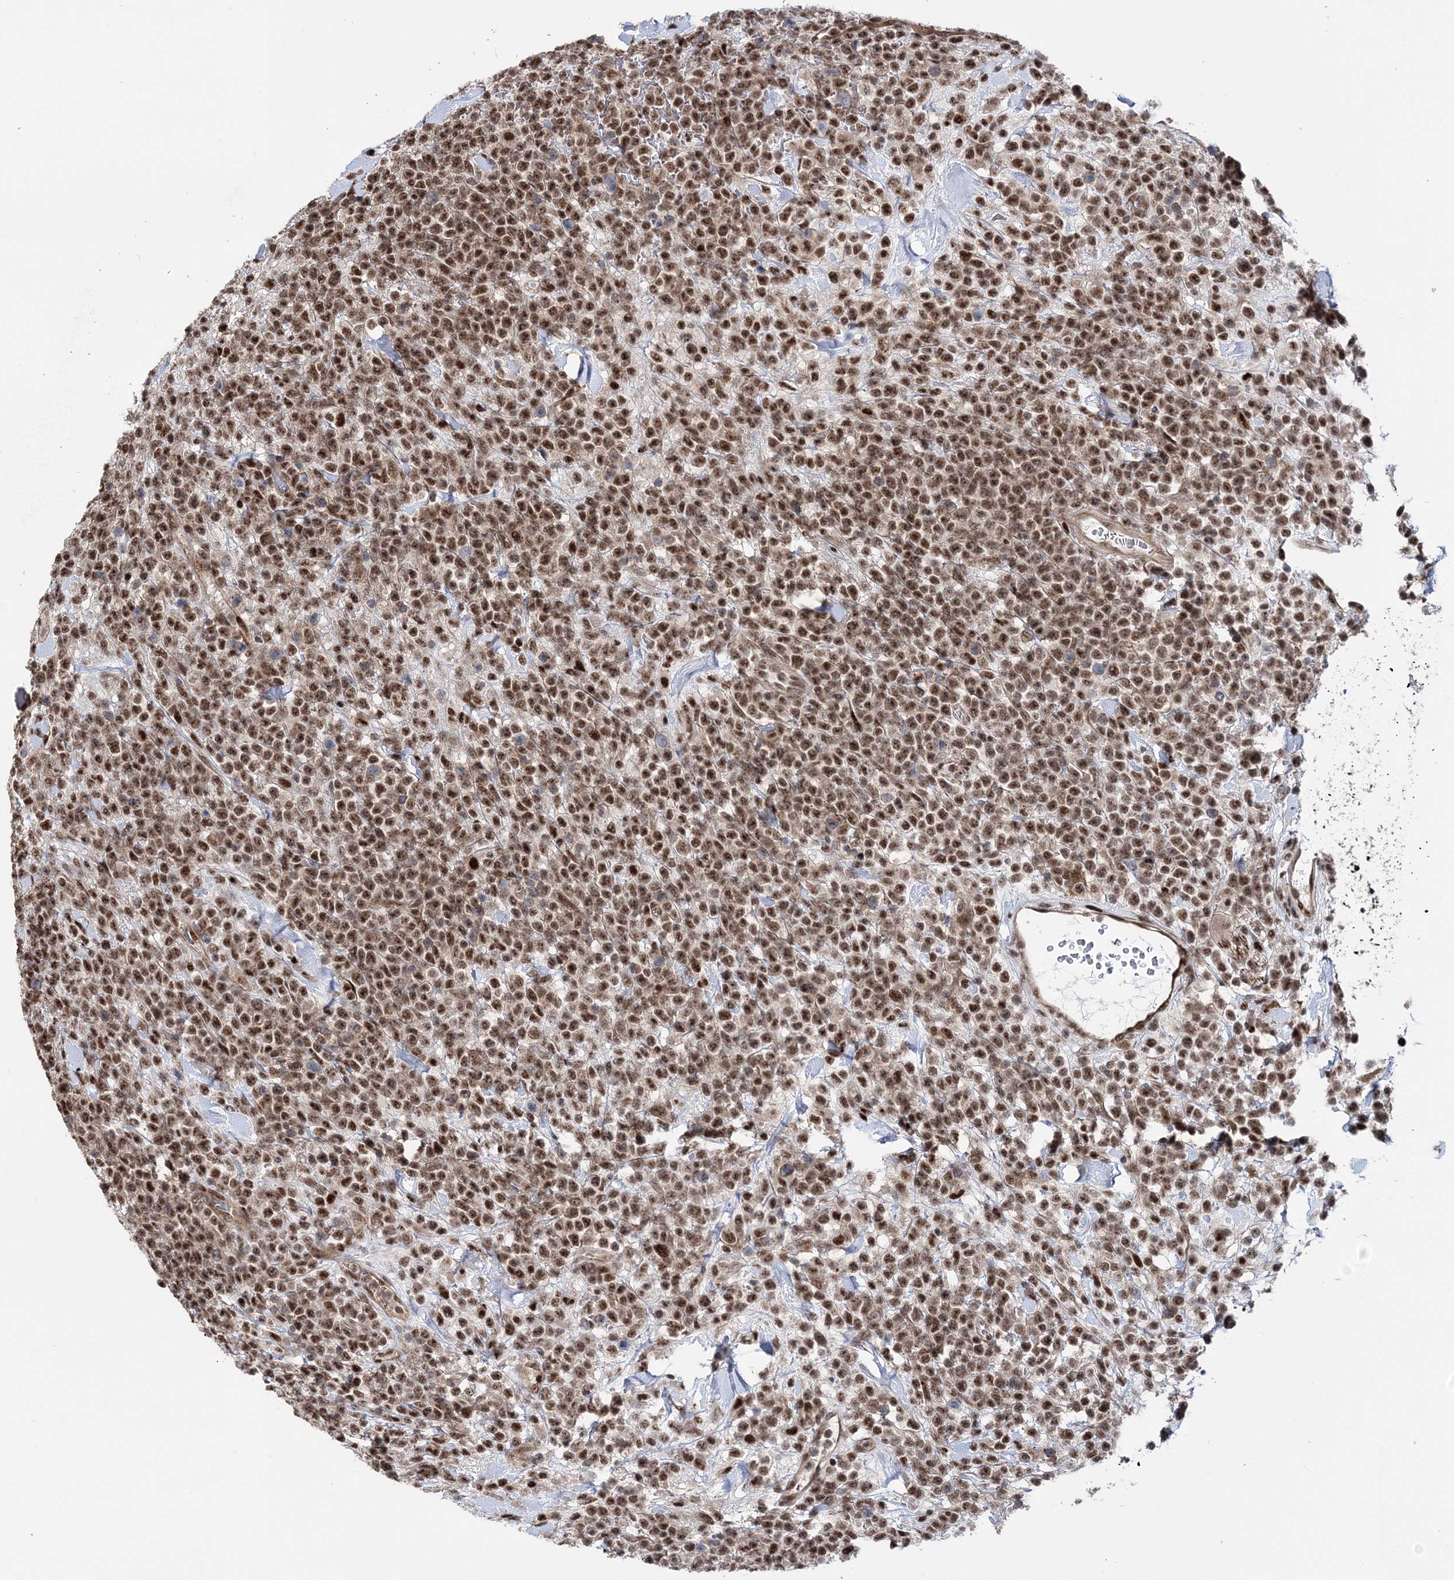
{"staining": {"intensity": "moderate", "quantity": ">75%", "location": "nuclear"}, "tissue": "lymphoma", "cell_type": "Tumor cells", "image_type": "cancer", "snomed": [{"axis": "morphology", "description": "Malignant lymphoma, non-Hodgkin's type, High grade"}, {"axis": "topography", "description": "Colon"}], "caption": "Brown immunohistochemical staining in human lymphoma exhibits moderate nuclear expression in approximately >75% of tumor cells. (Brightfield microscopy of DAB IHC at high magnification).", "gene": "TATDN2", "patient": {"sex": "female", "age": 53}}